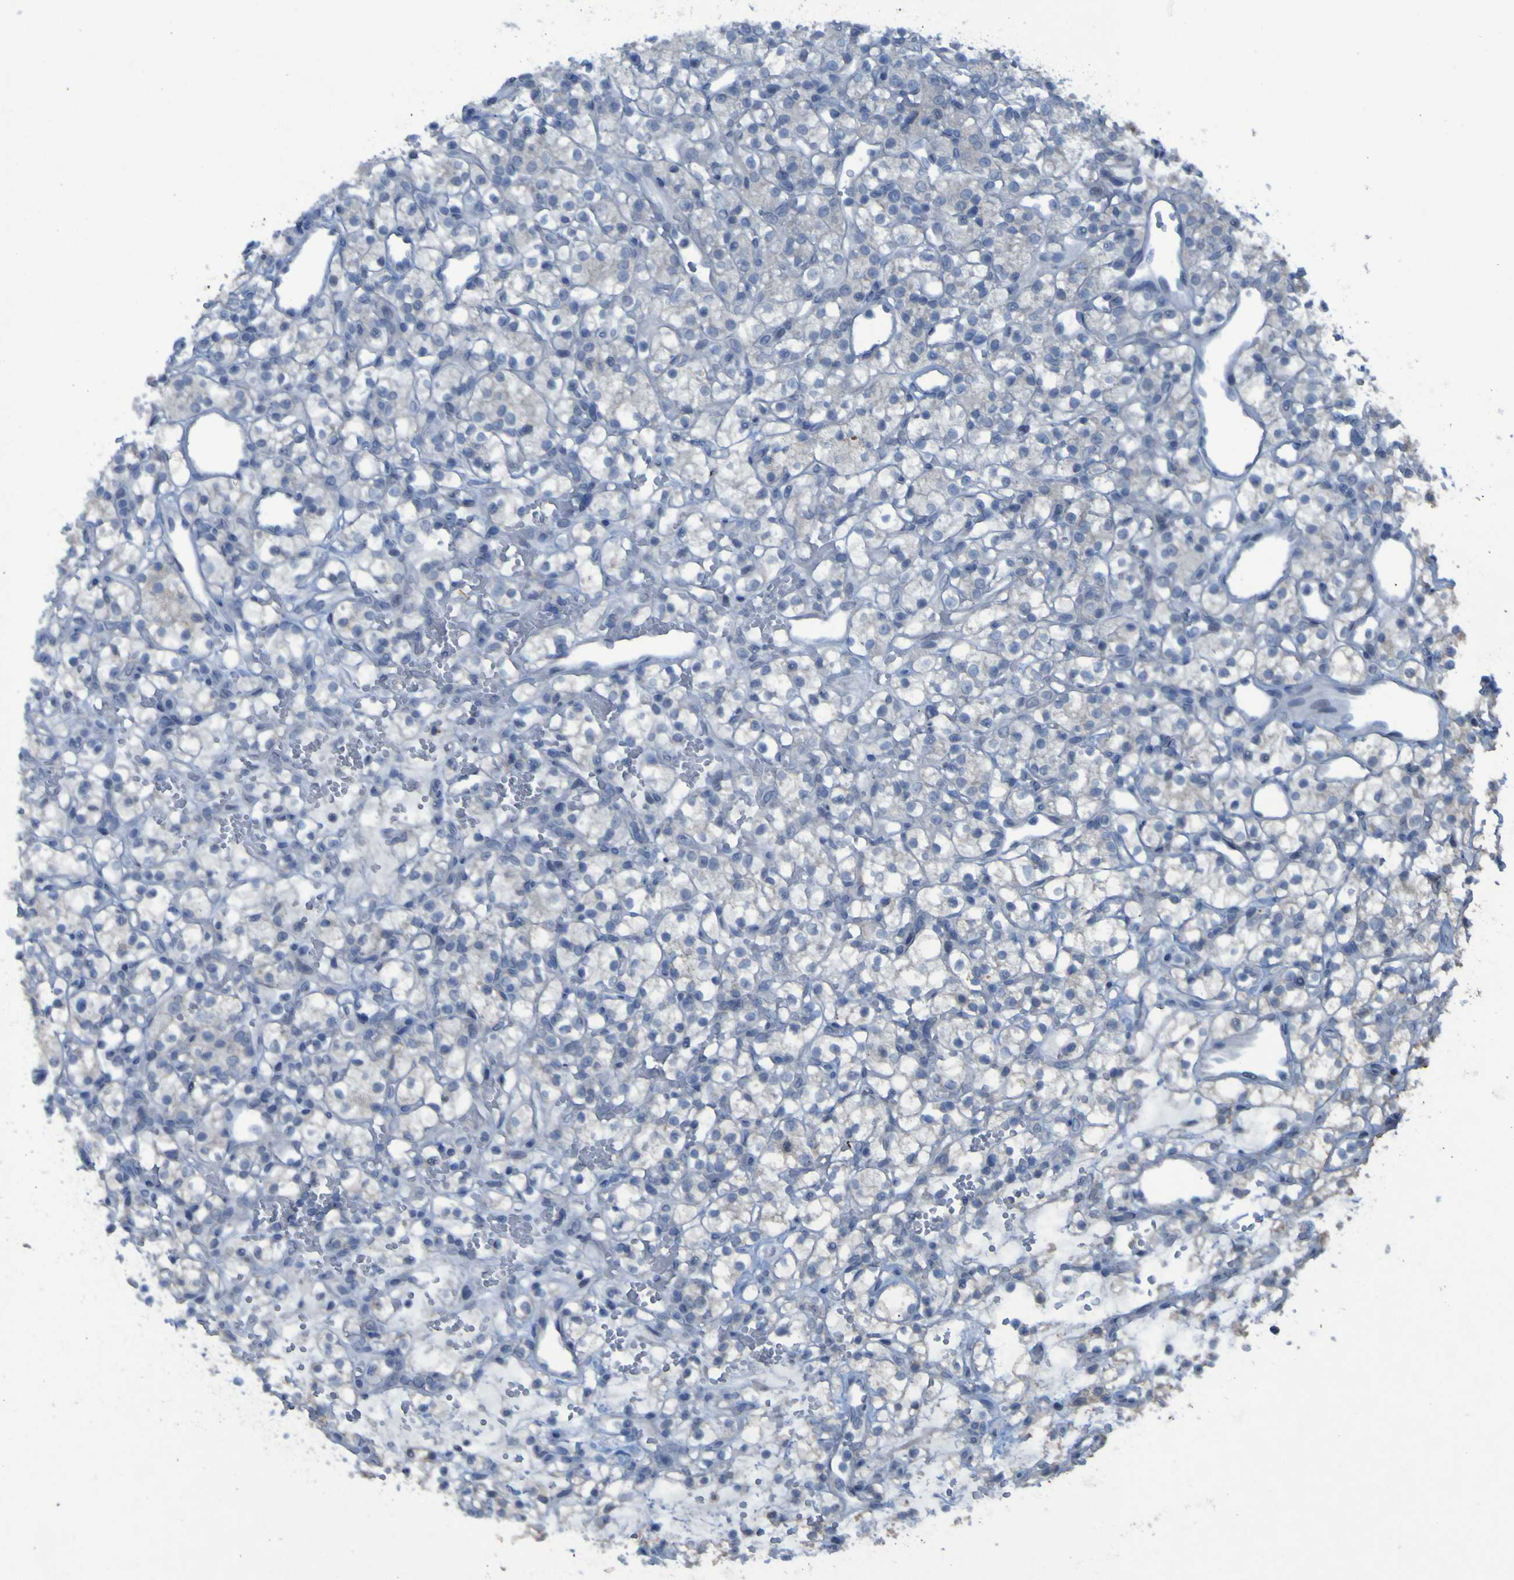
{"staining": {"intensity": "negative", "quantity": "none", "location": "none"}, "tissue": "renal cancer", "cell_type": "Tumor cells", "image_type": "cancer", "snomed": [{"axis": "morphology", "description": "Adenocarcinoma, NOS"}, {"axis": "topography", "description": "Kidney"}], "caption": "IHC image of human renal cancer (adenocarcinoma) stained for a protein (brown), which shows no positivity in tumor cells.", "gene": "CLDN18", "patient": {"sex": "female", "age": 60}}